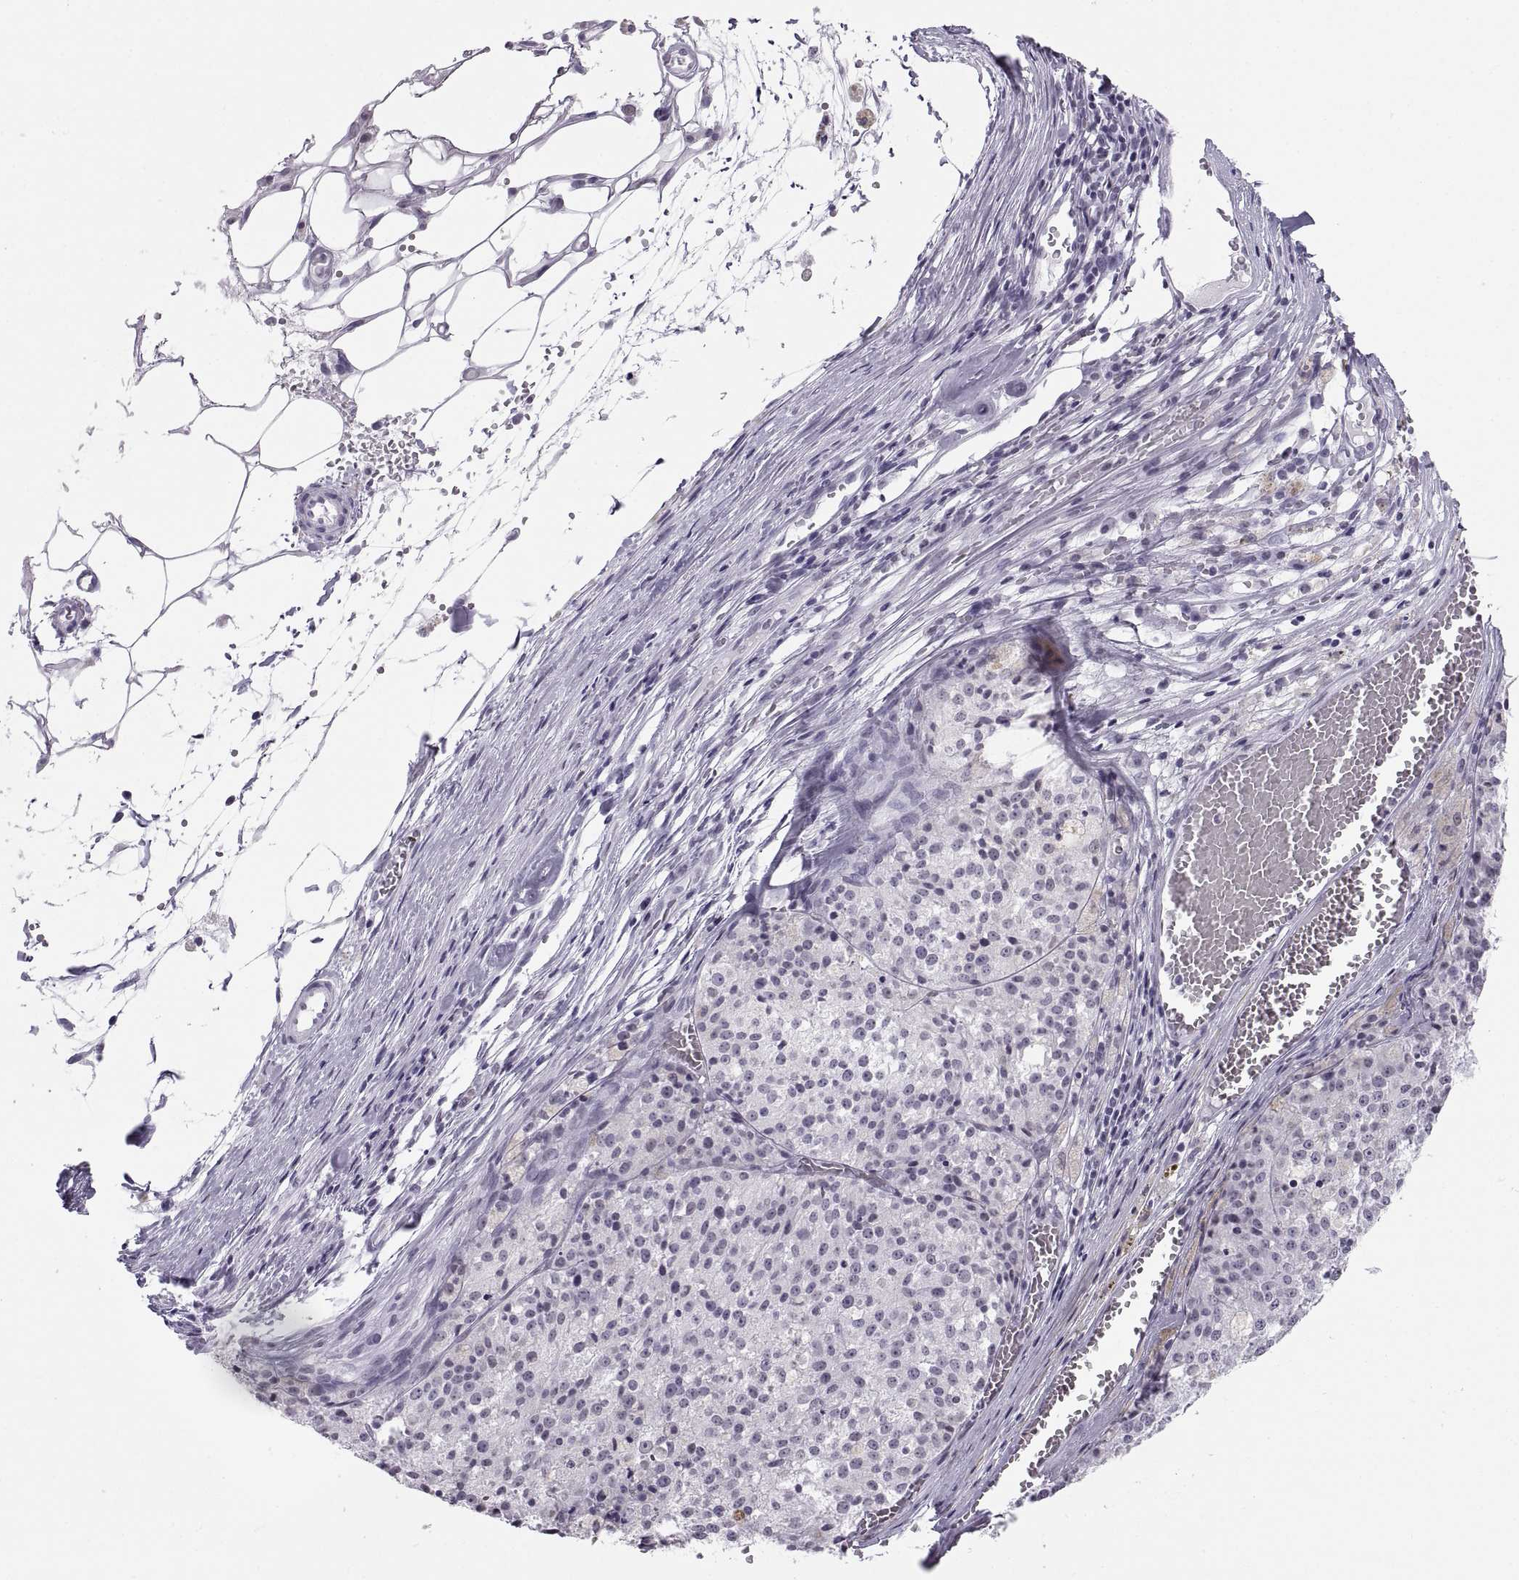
{"staining": {"intensity": "negative", "quantity": "none", "location": "none"}, "tissue": "melanoma", "cell_type": "Tumor cells", "image_type": "cancer", "snomed": [{"axis": "morphology", "description": "Malignant melanoma, Metastatic site"}, {"axis": "topography", "description": "Lymph node"}], "caption": "A high-resolution micrograph shows immunohistochemistry (IHC) staining of melanoma, which displays no significant expression in tumor cells.", "gene": "CARTPT", "patient": {"sex": "female", "age": 64}}